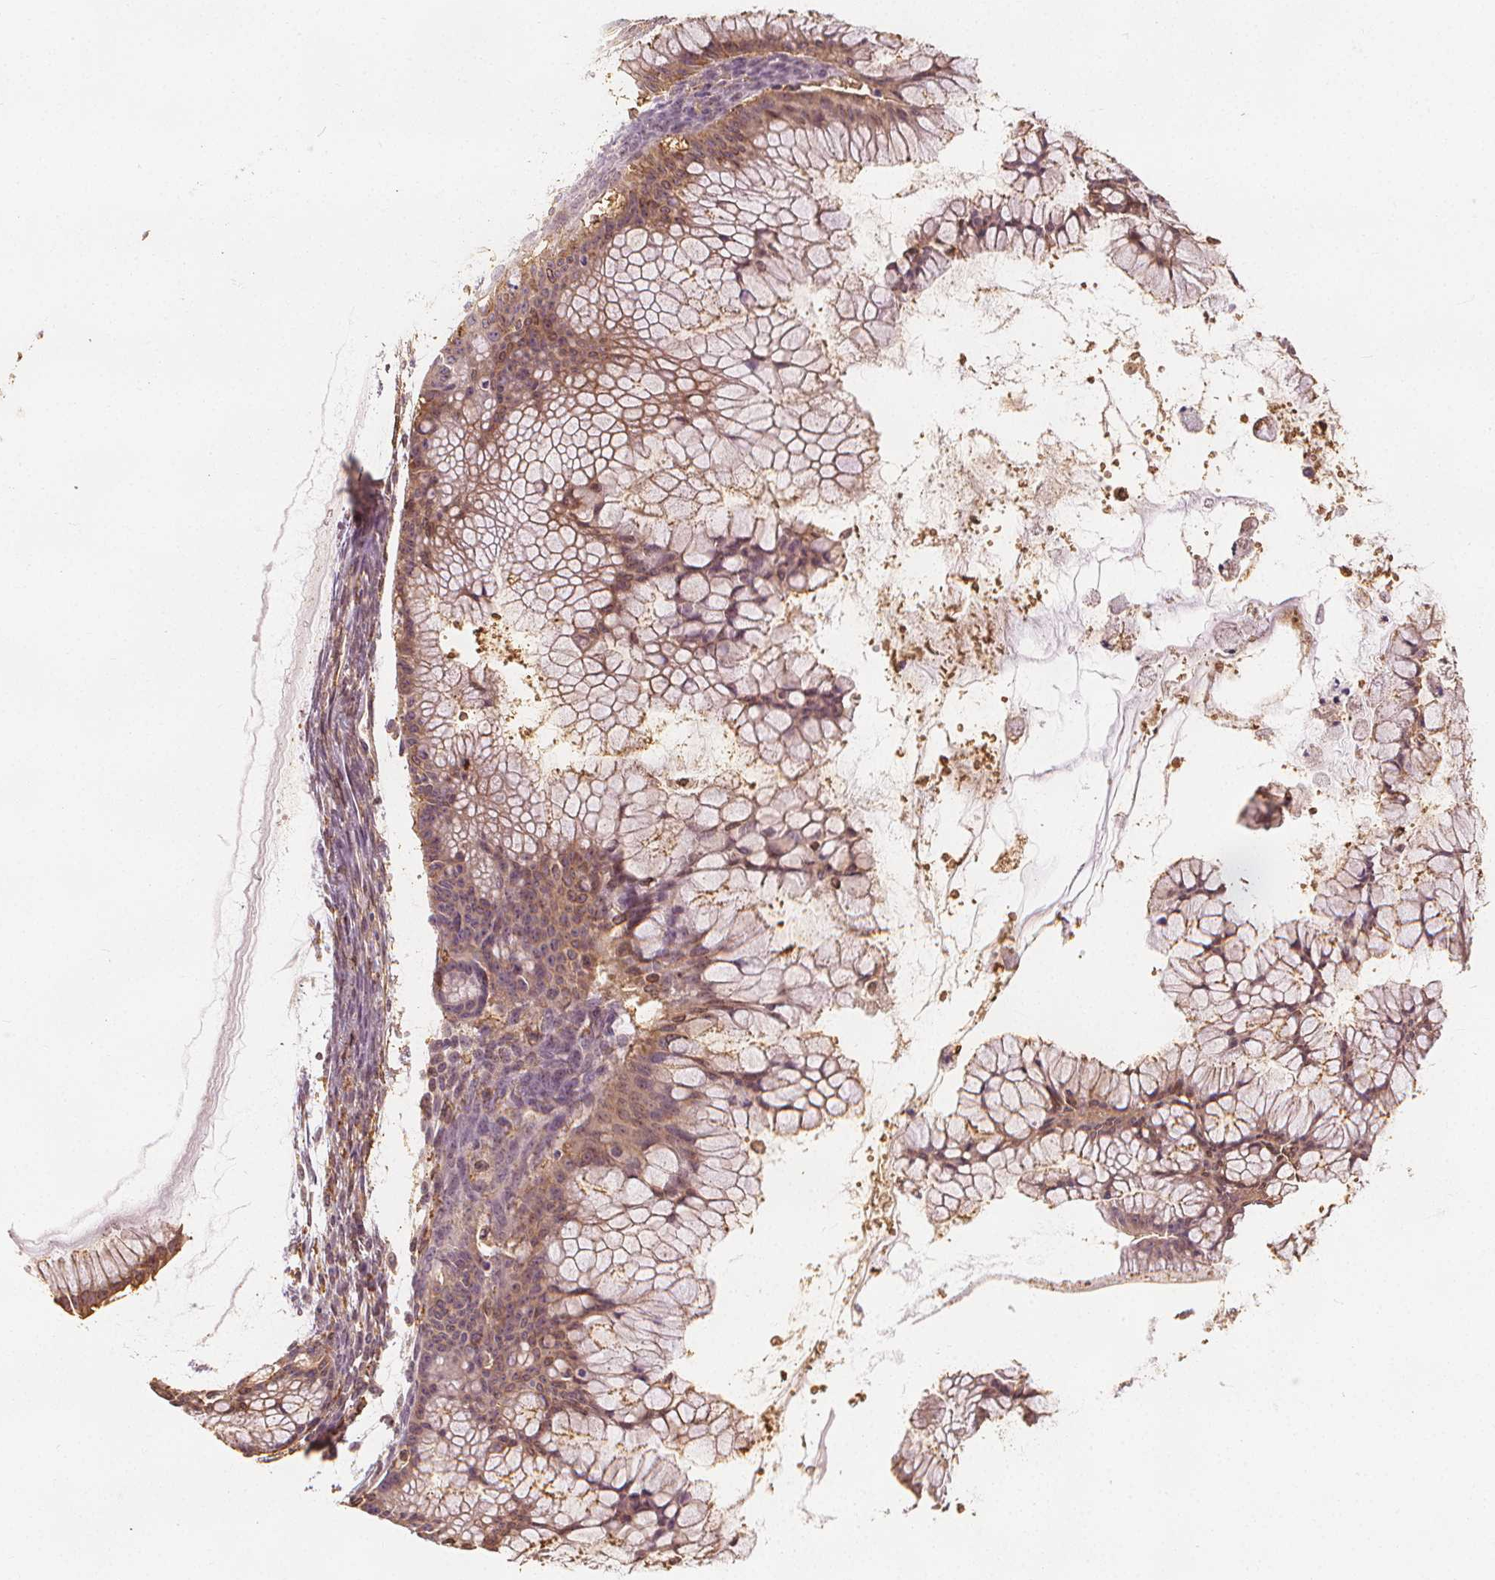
{"staining": {"intensity": "weak", "quantity": "25%-75%", "location": "cytoplasmic/membranous"}, "tissue": "ovarian cancer", "cell_type": "Tumor cells", "image_type": "cancer", "snomed": [{"axis": "morphology", "description": "Cystadenocarcinoma, mucinous, NOS"}, {"axis": "topography", "description": "Ovary"}], "caption": "About 25%-75% of tumor cells in ovarian mucinous cystadenocarcinoma exhibit weak cytoplasmic/membranous protein staining as visualized by brown immunohistochemical staining.", "gene": "ARHGAP26", "patient": {"sex": "female", "age": 41}}